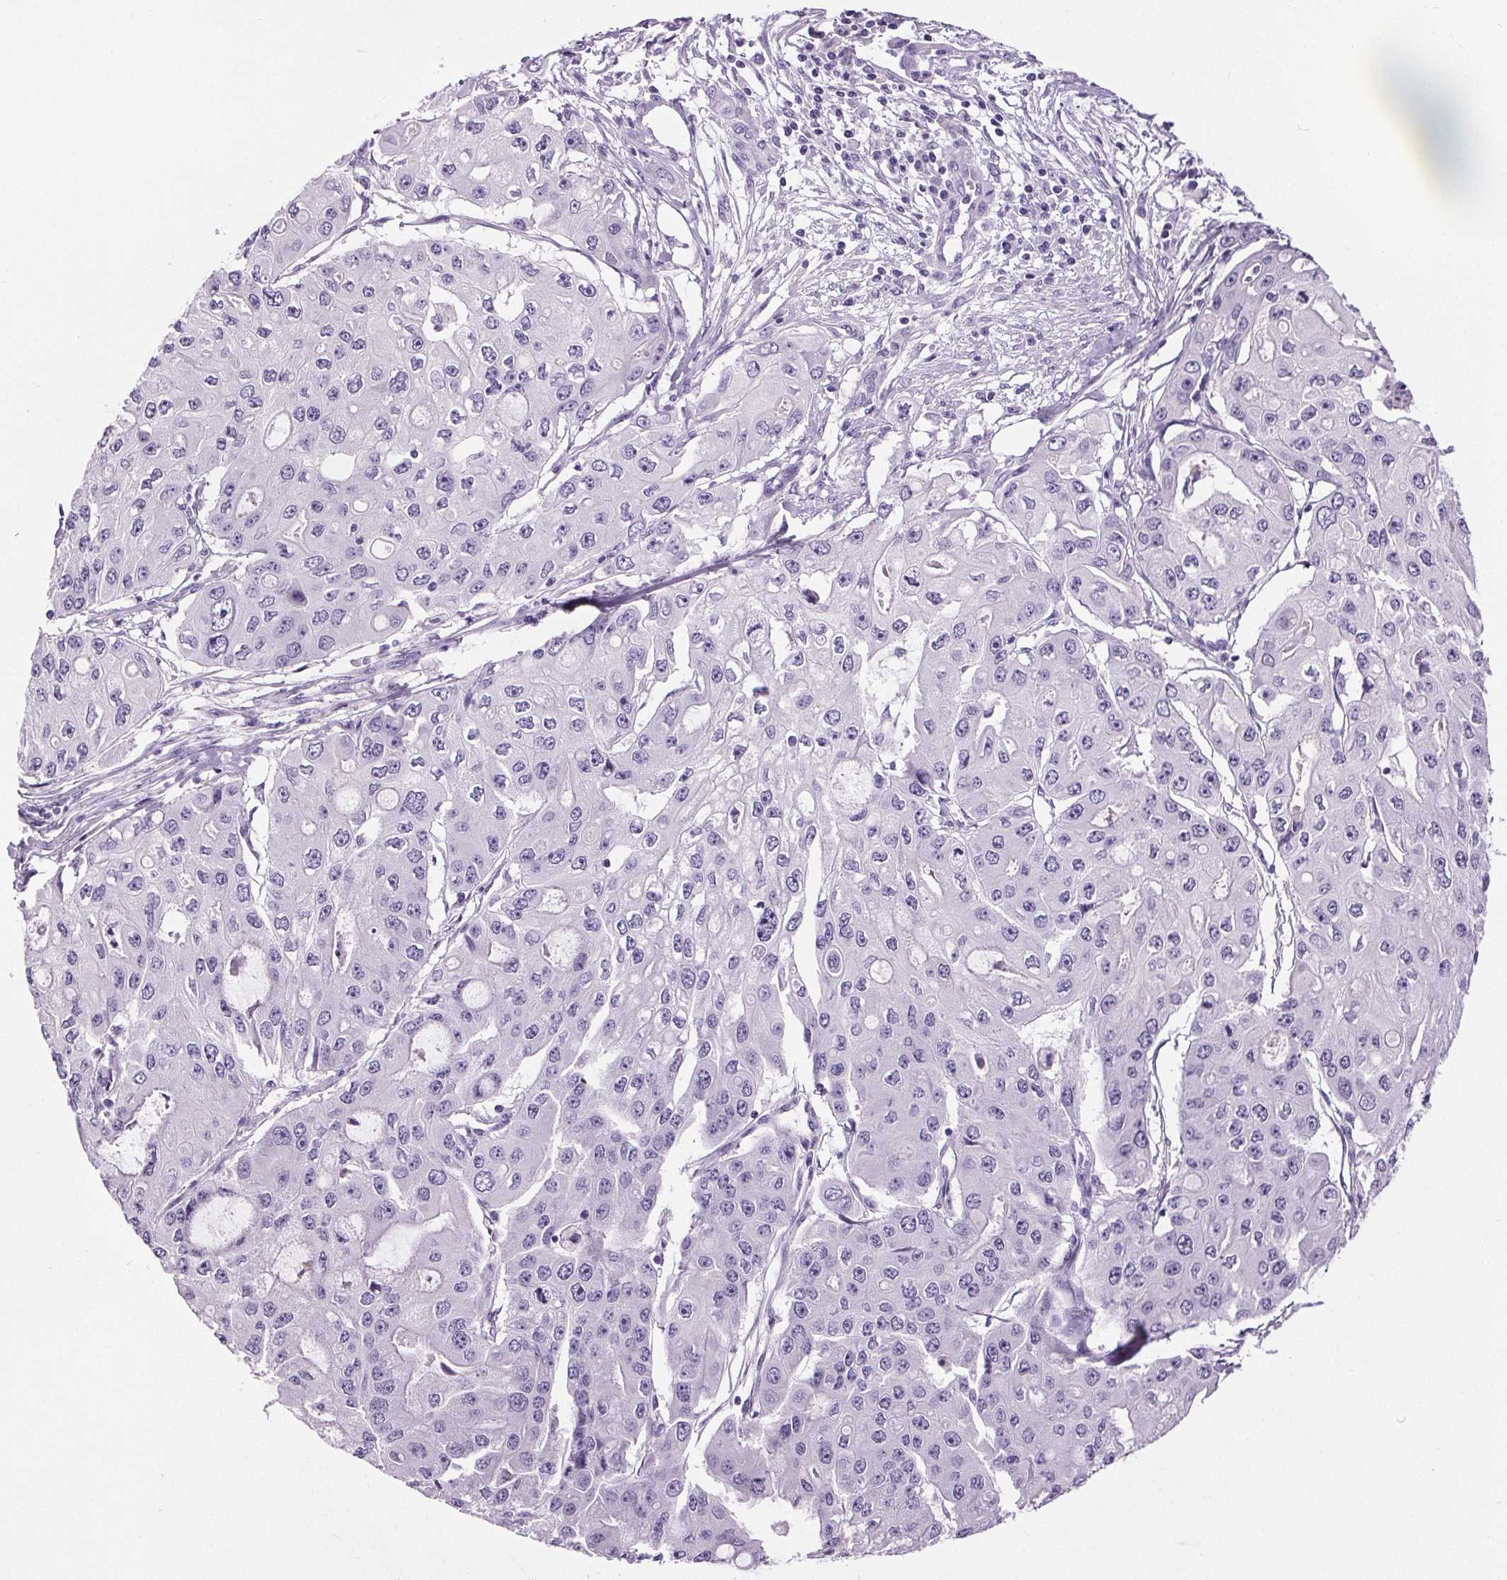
{"staining": {"intensity": "negative", "quantity": "none", "location": "none"}, "tissue": "ovarian cancer", "cell_type": "Tumor cells", "image_type": "cancer", "snomed": [{"axis": "morphology", "description": "Cystadenocarcinoma, serous, NOS"}, {"axis": "topography", "description": "Ovary"}], "caption": "This is a micrograph of immunohistochemistry (IHC) staining of serous cystadenocarcinoma (ovarian), which shows no positivity in tumor cells.", "gene": "CD5L", "patient": {"sex": "female", "age": 56}}